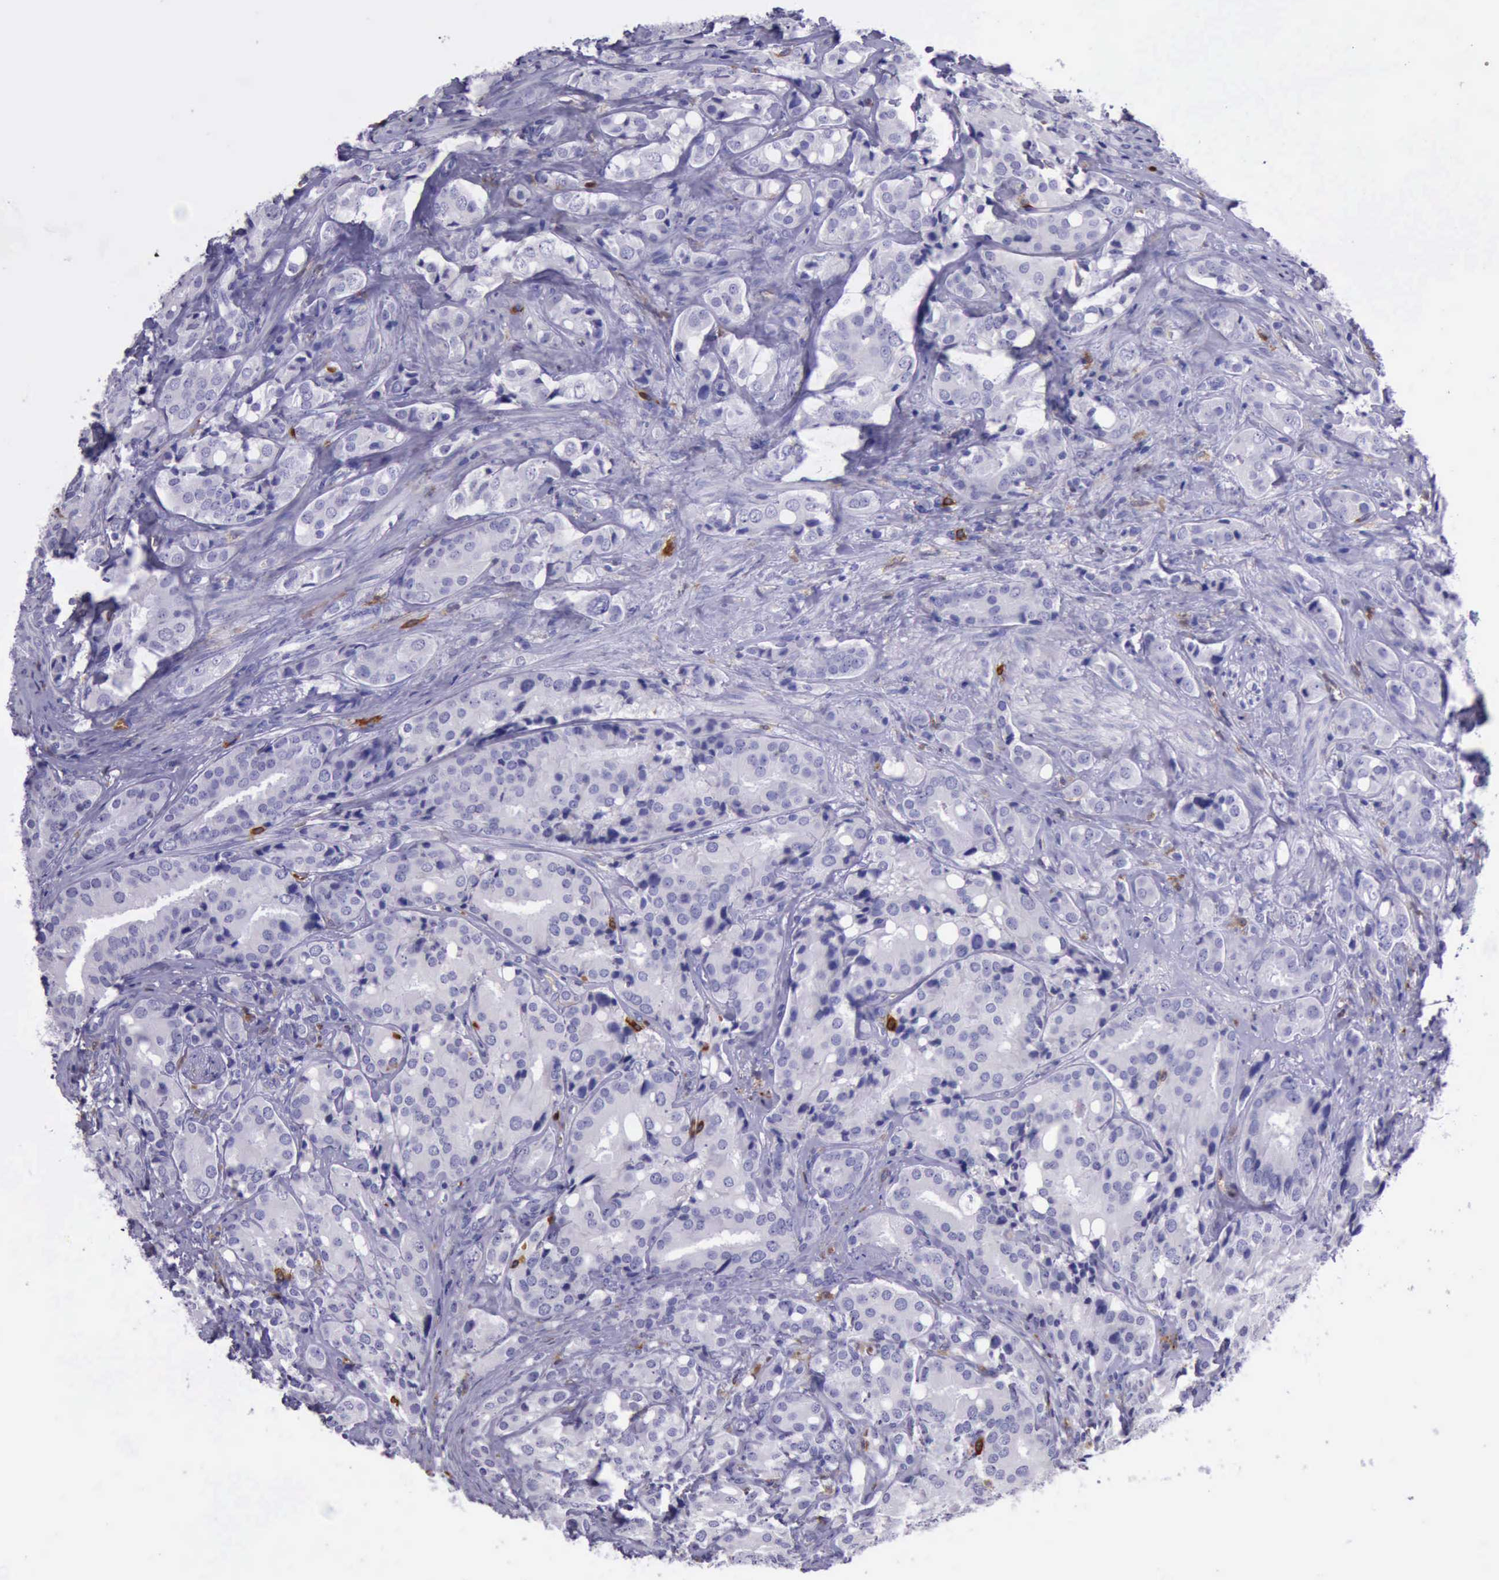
{"staining": {"intensity": "negative", "quantity": "none", "location": "none"}, "tissue": "prostate cancer", "cell_type": "Tumor cells", "image_type": "cancer", "snomed": [{"axis": "morphology", "description": "Adenocarcinoma, High grade"}, {"axis": "topography", "description": "Prostate"}], "caption": "Prostate cancer (adenocarcinoma (high-grade)) stained for a protein using IHC demonstrates no positivity tumor cells.", "gene": "BTK", "patient": {"sex": "male", "age": 68}}